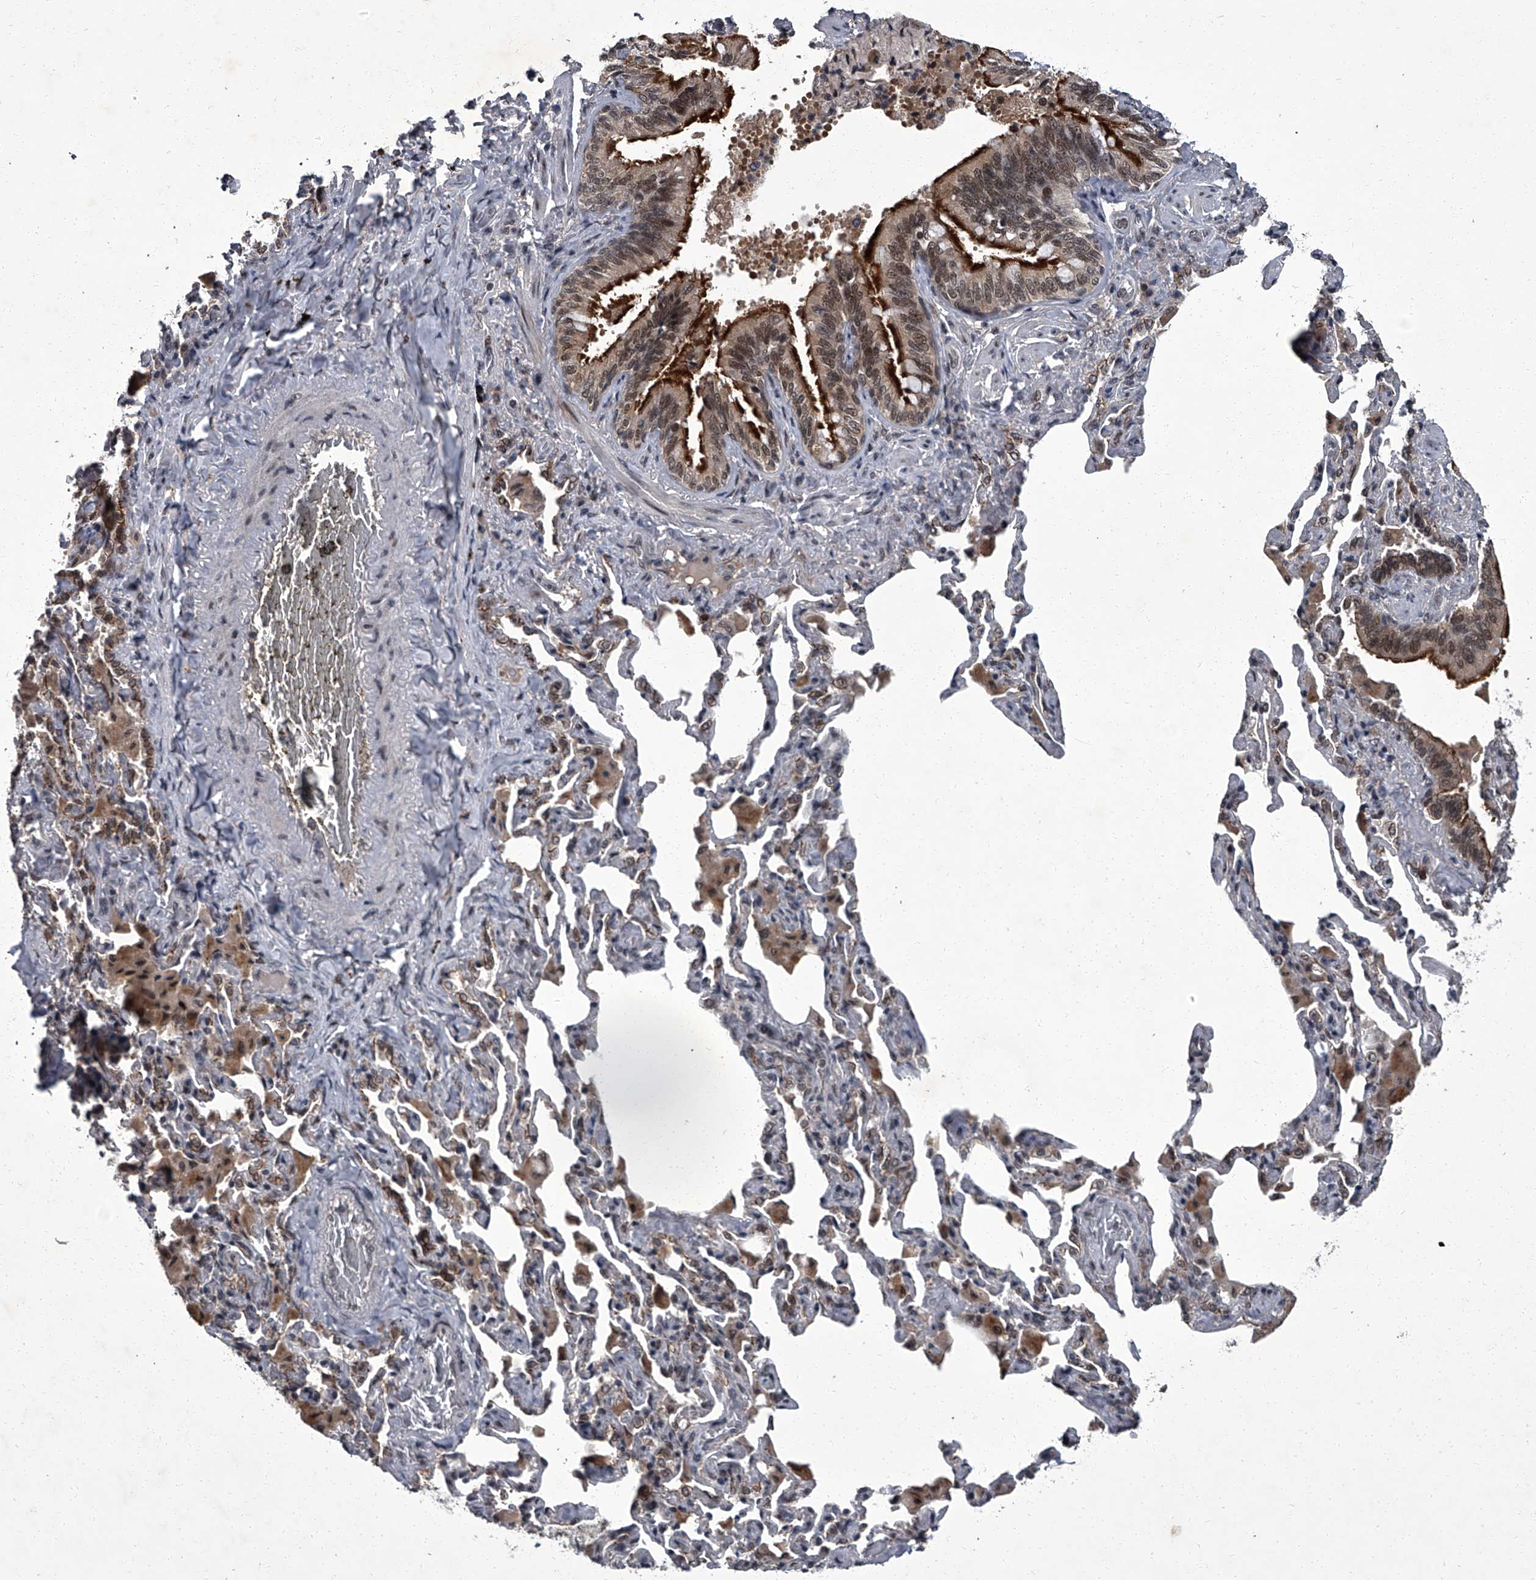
{"staining": {"intensity": "strong", "quantity": ">75%", "location": "cytoplasmic/membranous,nuclear"}, "tissue": "bronchus", "cell_type": "Respiratory epithelial cells", "image_type": "normal", "snomed": [{"axis": "morphology", "description": "Normal tissue, NOS"}, {"axis": "morphology", "description": "Inflammation, NOS"}, {"axis": "topography", "description": "Lung"}], "caption": "The histopathology image displays staining of benign bronchus, revealing strong cytoplasmic/membranous,nuclear protein expression (brown color) within respiratory epithelial cells. (DAB (3,3'-diaminobenzidine) IHC with brightfield microscopy, high magnification).", "gene": "ZNF518B", "patient": {"sex": "female", "age": 46}}